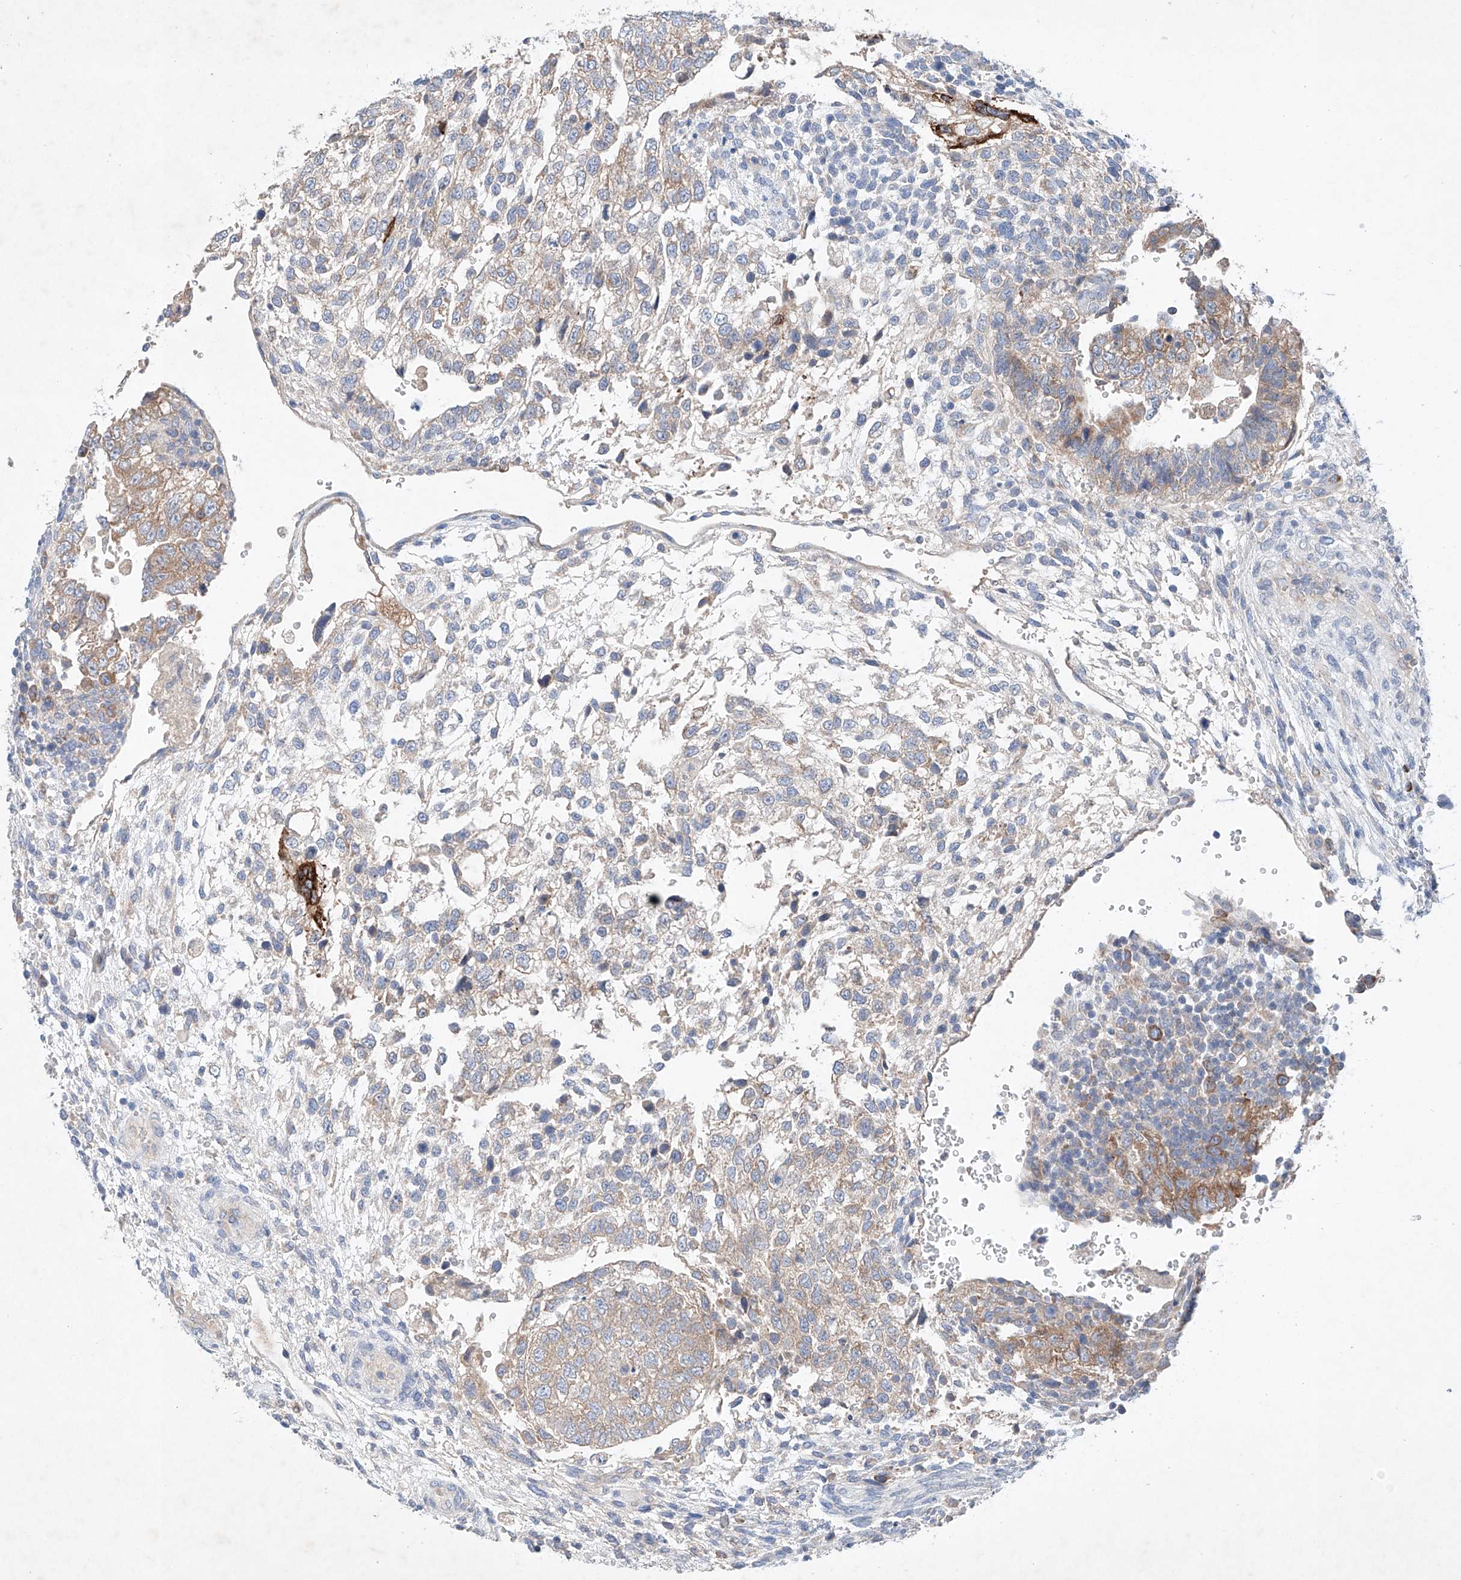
{"staining": {"intensity": "weak", "quantity": "25%-75%", "location": "cytoplasmic/membranous"}, "tissue": "testis cancer", "cell_type": "Tumor cells", "image_type": "cancer", "snomed": [{"axis": "morphology", "description": "Carcinoma, Embryonal, NOS"}, {"axis": "topography", "description": "Testis"}], "caption": "Immunohistochemistry photomicrograph of neoplastic tissue: human testis embryonal carcinoma stained using immunohistochemistry shows low levels of weak protein expression localized specifically in the cytoplasmic/membranous of tumor cells, appearing as a cytoplasmic/membranous brown color.", "gene": "FASTK", "patient": {"sex": "male", "age": 37}}